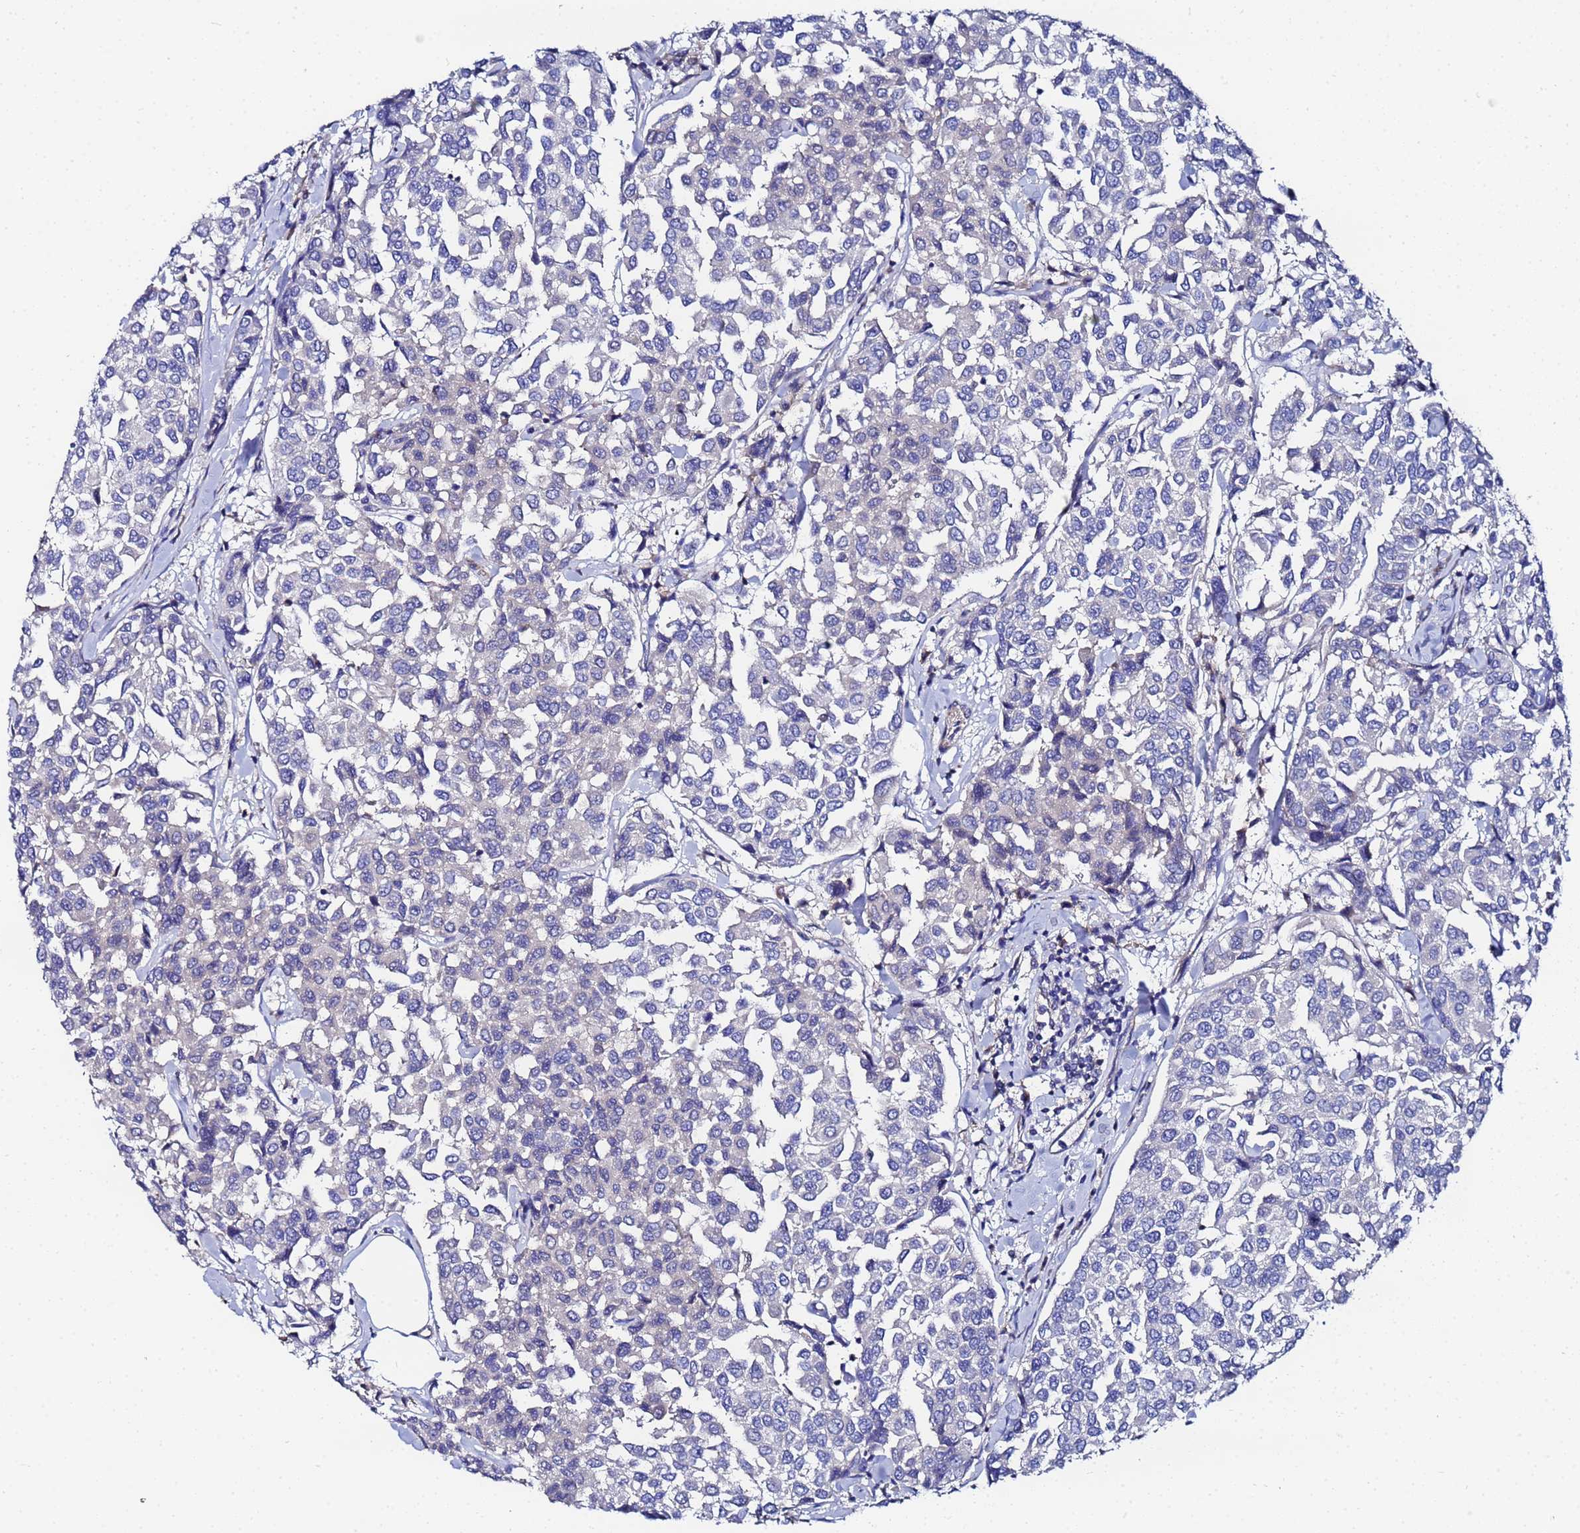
{"staining": {"intensity": "negative", "quantity": "none", "location": "none"}, "tissue": "breast cancer", "cell_type": "Tumor cells", "image_type": "cancer", "snomed": [{"axis": "morphology", "description": "Duct carcinoma"}, {"axis": "topography", "description": "Breast"}], "caption": "The photomicrograph reveals no significant expression in tumor cells of breast cancer (invasive ductal carcinoma). Nuclei are stained in blue.", "gene": "FAHD2A", "patient": {"sex": "female", "age": 55}}